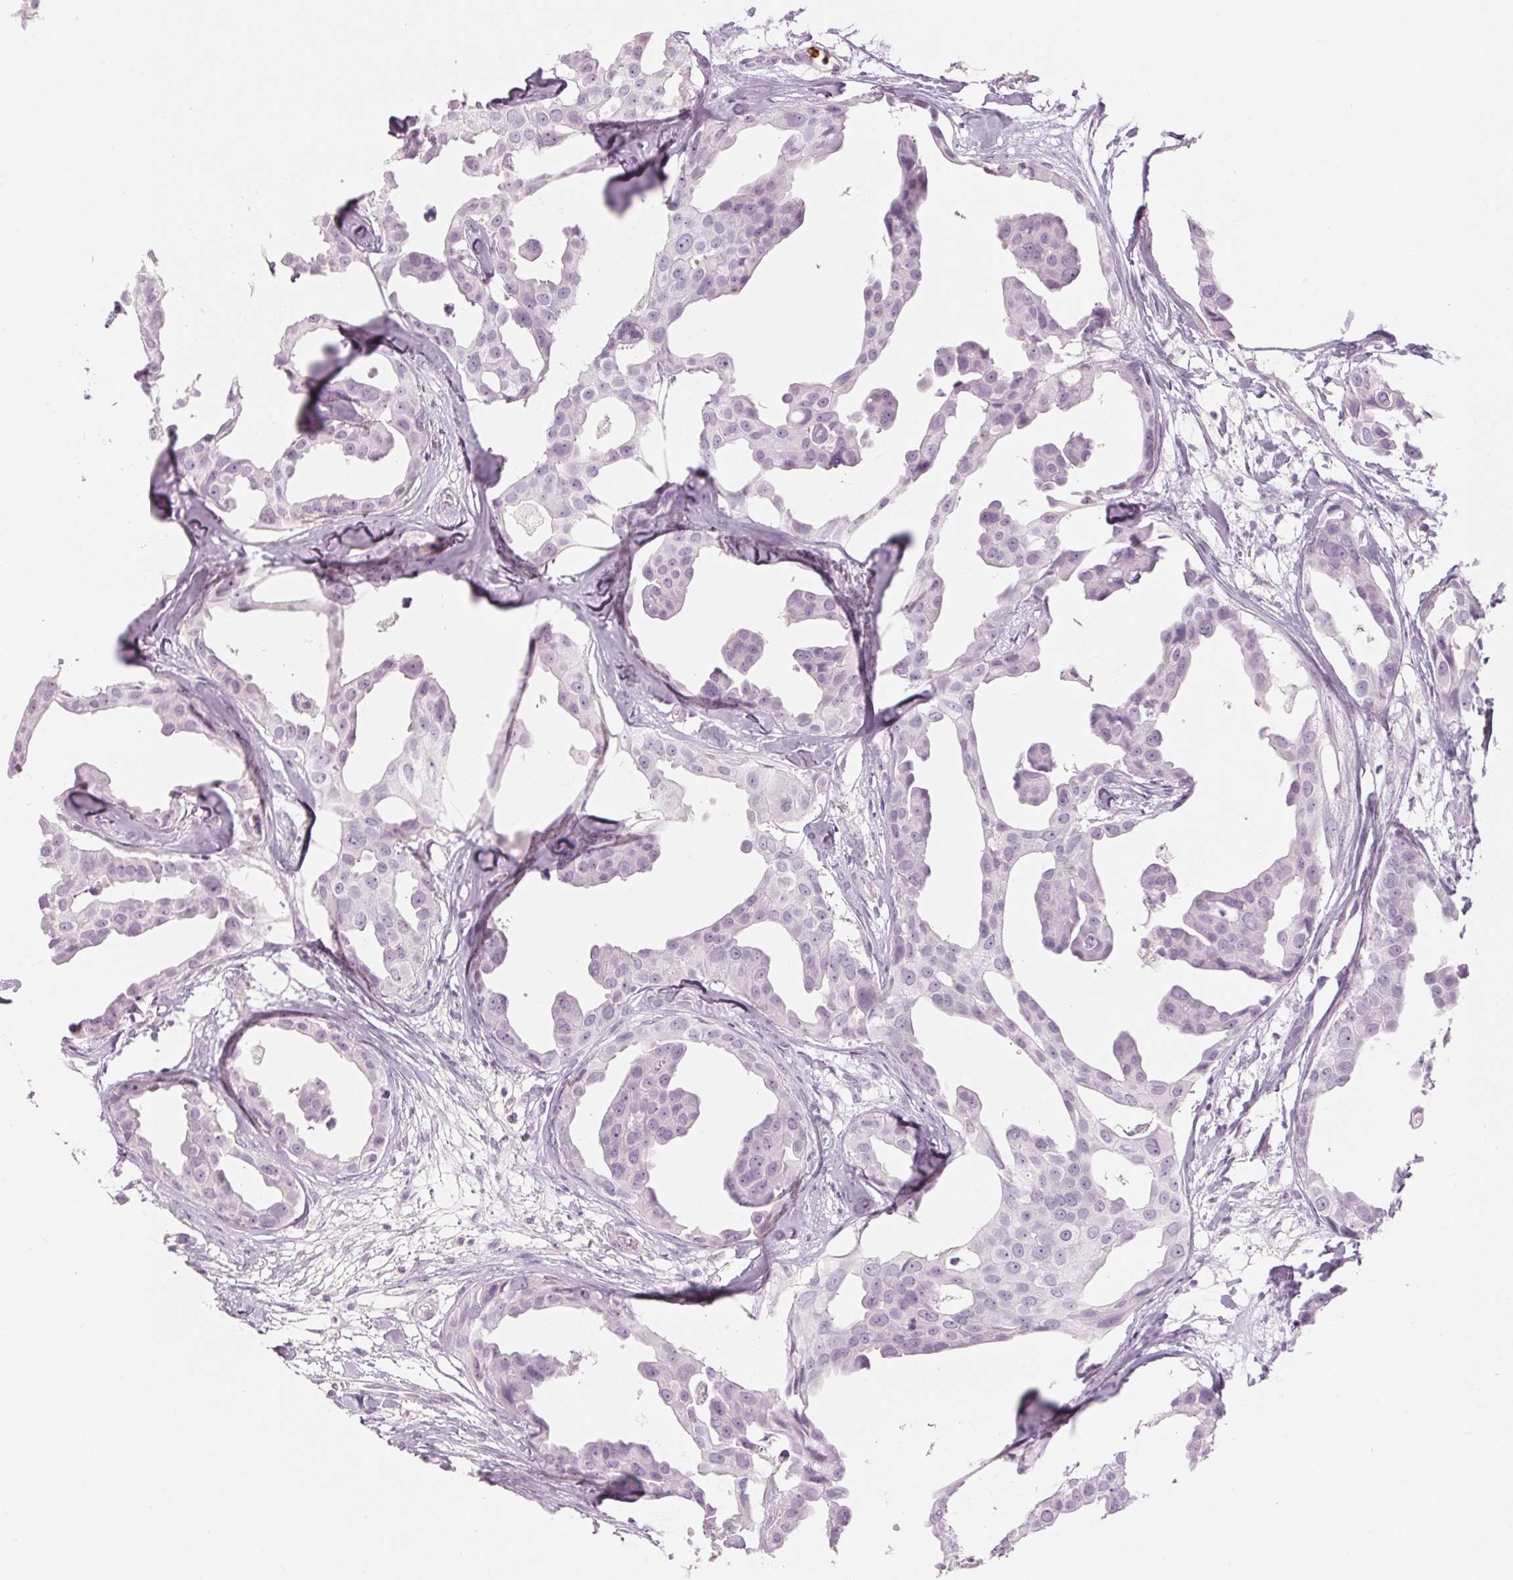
{"staining": {"intensity": "negative", "quantity": "none", "location": "none"}, "tissue": "breast cancer", "cell_type": "Tumor cells", "image_type": "cancer", "snomed": [{"axis": "morphology", "description": "Duct carcinoma"}, {"axis": "topography", "description": "Breast"}], "caption": "DAB (3,3'-diaminobenzidine) immunohistochemical staining of human breast intraductal carcinoma exhibits no significant positivity in tumor cells. The staining was performed using DAB (3,3'-diaminobenzidine) to visualize the protein expression in brown, while the nuclei were stained in blue with hematoxylin (Magnification: 20x).", "gene": "KLK7", "patient": {"sex": "female", "age": 38}}